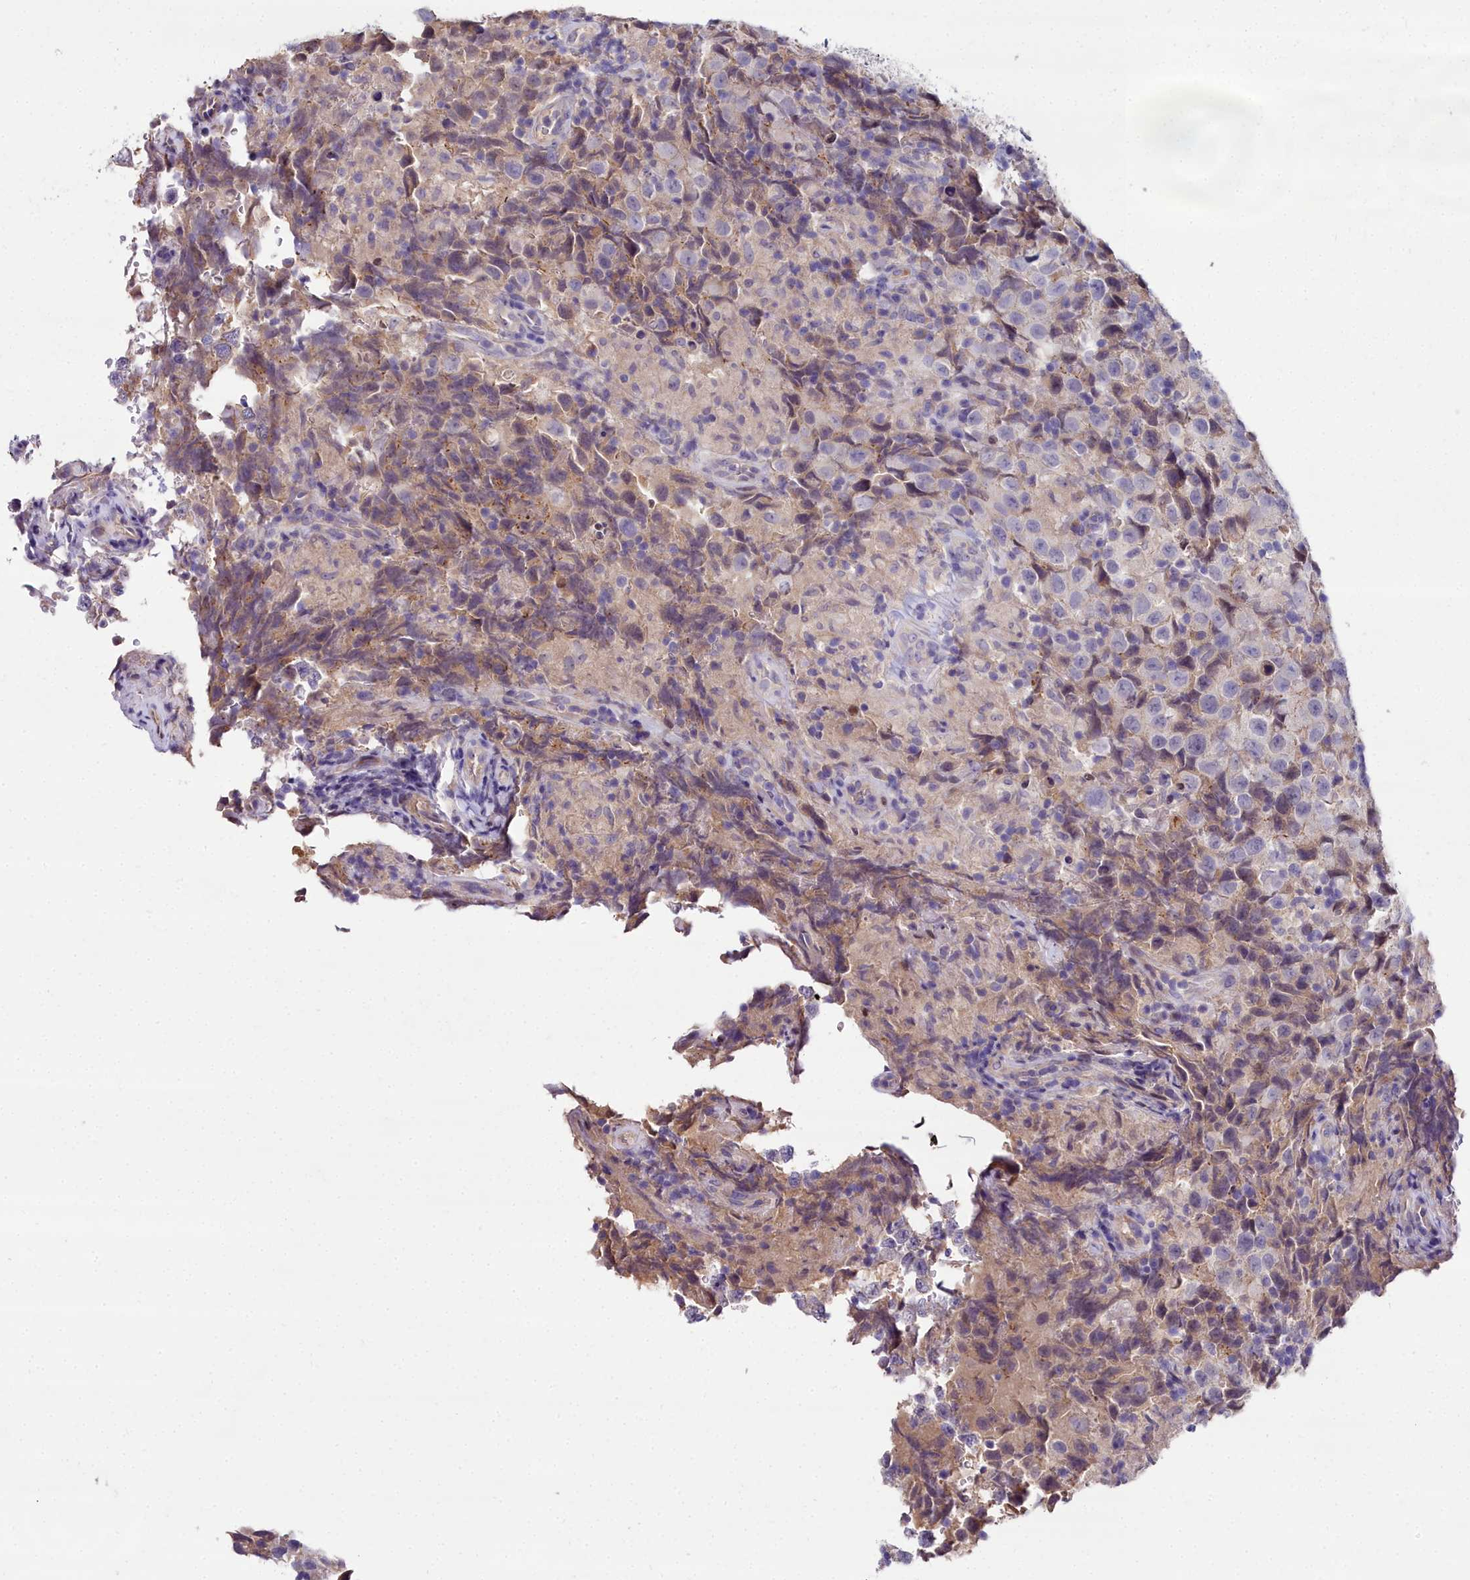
{"staining": {"intensity": "weak", "quantity": "<25%", "location": "cytoplasmic/membranous"}, "tissue": "testis cancer", "cell_type": "Tumor cells", "image_type": "cancer", "snomed": [{"axis": "morphology", "description": "Seminoma, NOS"}, {"axis": "morphology", "description": "Carcinoma, Embryonal, NOS"}, {"axis": "topography", "description": "Testis"}], "caption": "Seminoma (testis) stained for a protein using IHC displays no expression tumor cells.", "gene": "NT5M", "patient": {"sex": "male", "age": 41}}